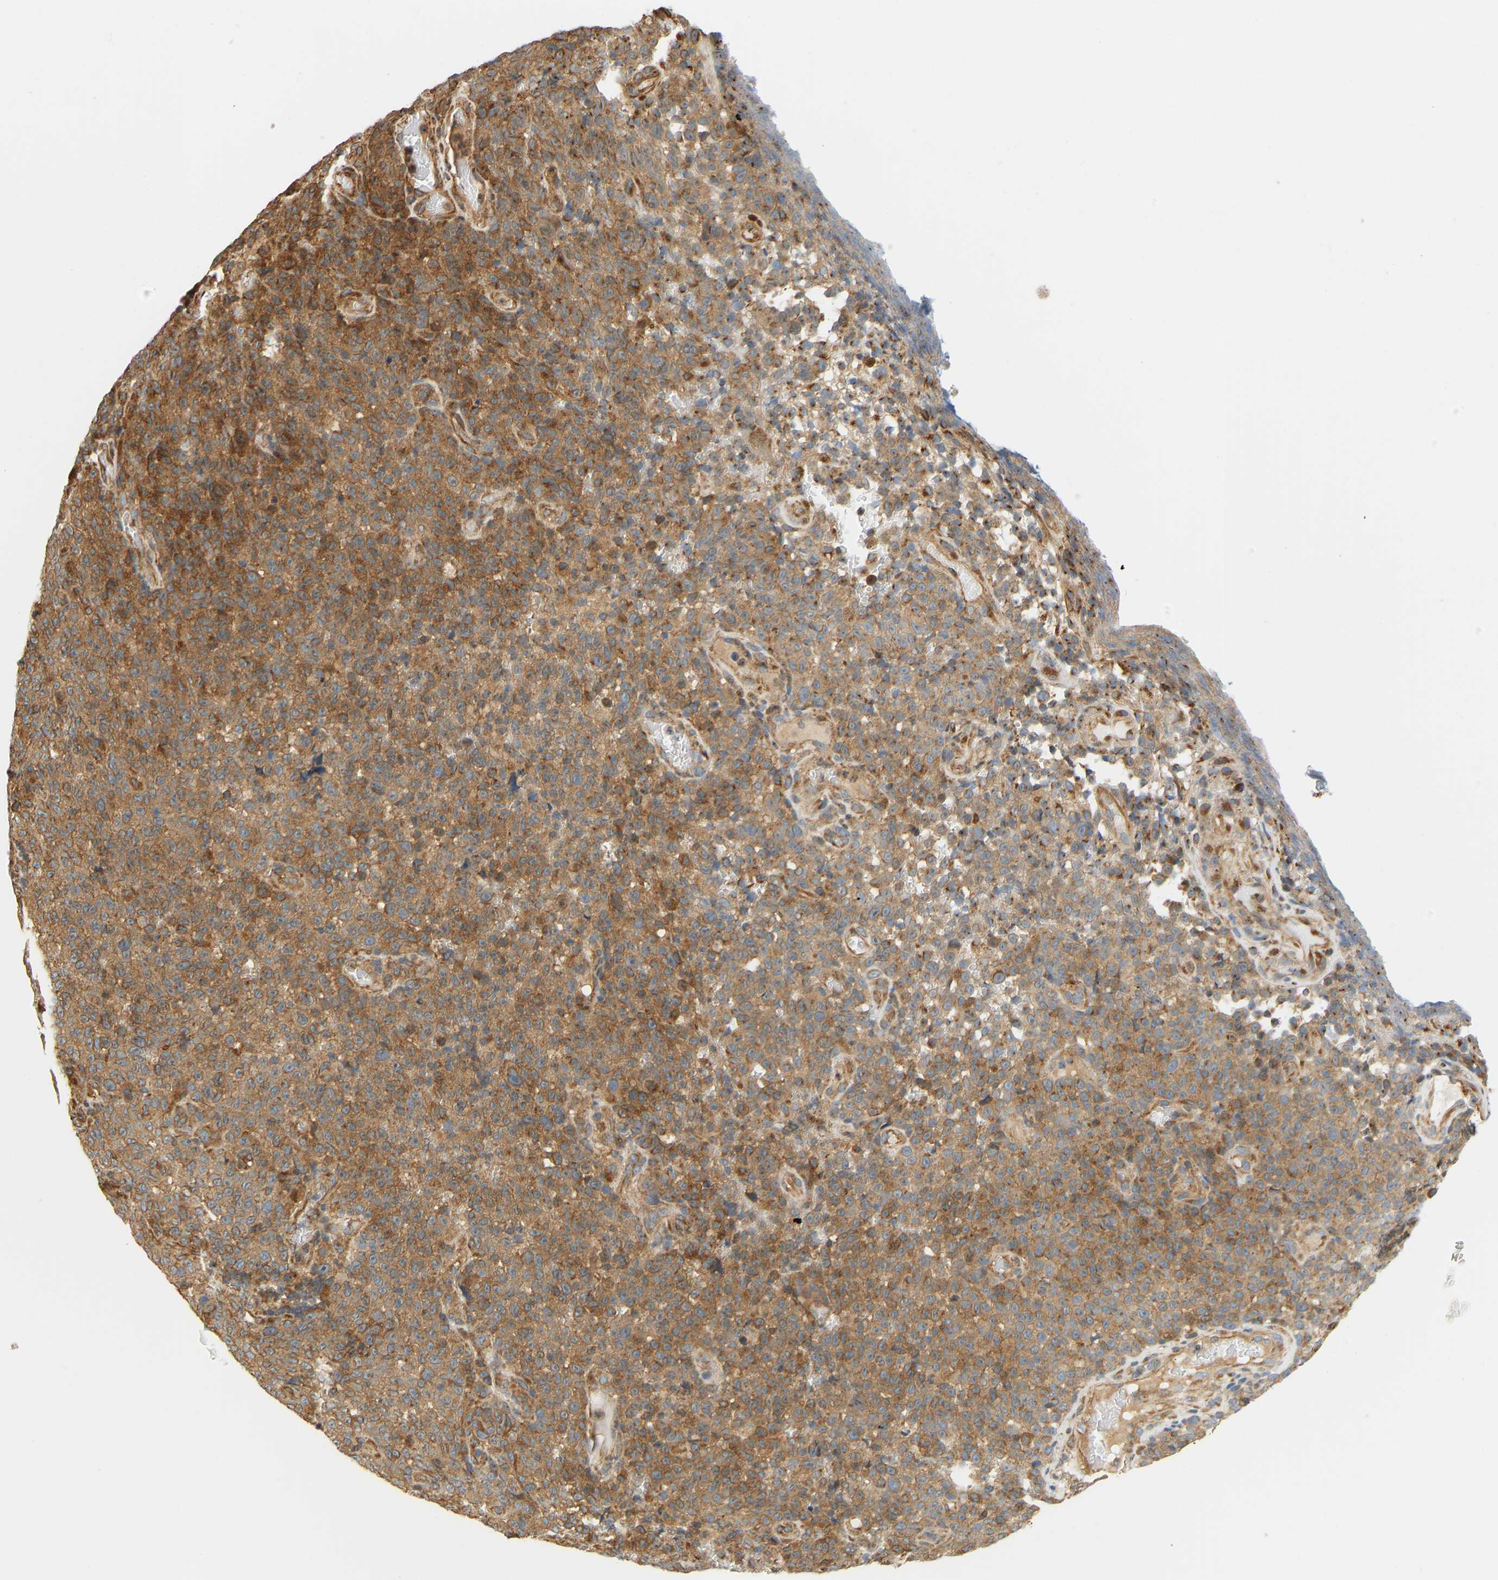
{"staining": {"intensity": "moderate", "quantity": ">75%", "location": "cytoplasmic/membranous"}, "tissue": "melanoma", "cell_type": "Tumor cells", "image_type": "cancer", "snomed": [{"axis": "morphology", "description": "Malignant melanoma, NOS"}, {"axis": "topography", "description": "Skin"}], "caption": "This image displays malignant melanoma stained with immunohistochemistry to label a protein in brown. The cytoplasmic/membranous of tumor cells show moderate positivity for the protein. Nuclei are counter-stained blue.", "gene": "CEP57", "patient": {"sex": "female", "age": 82}}